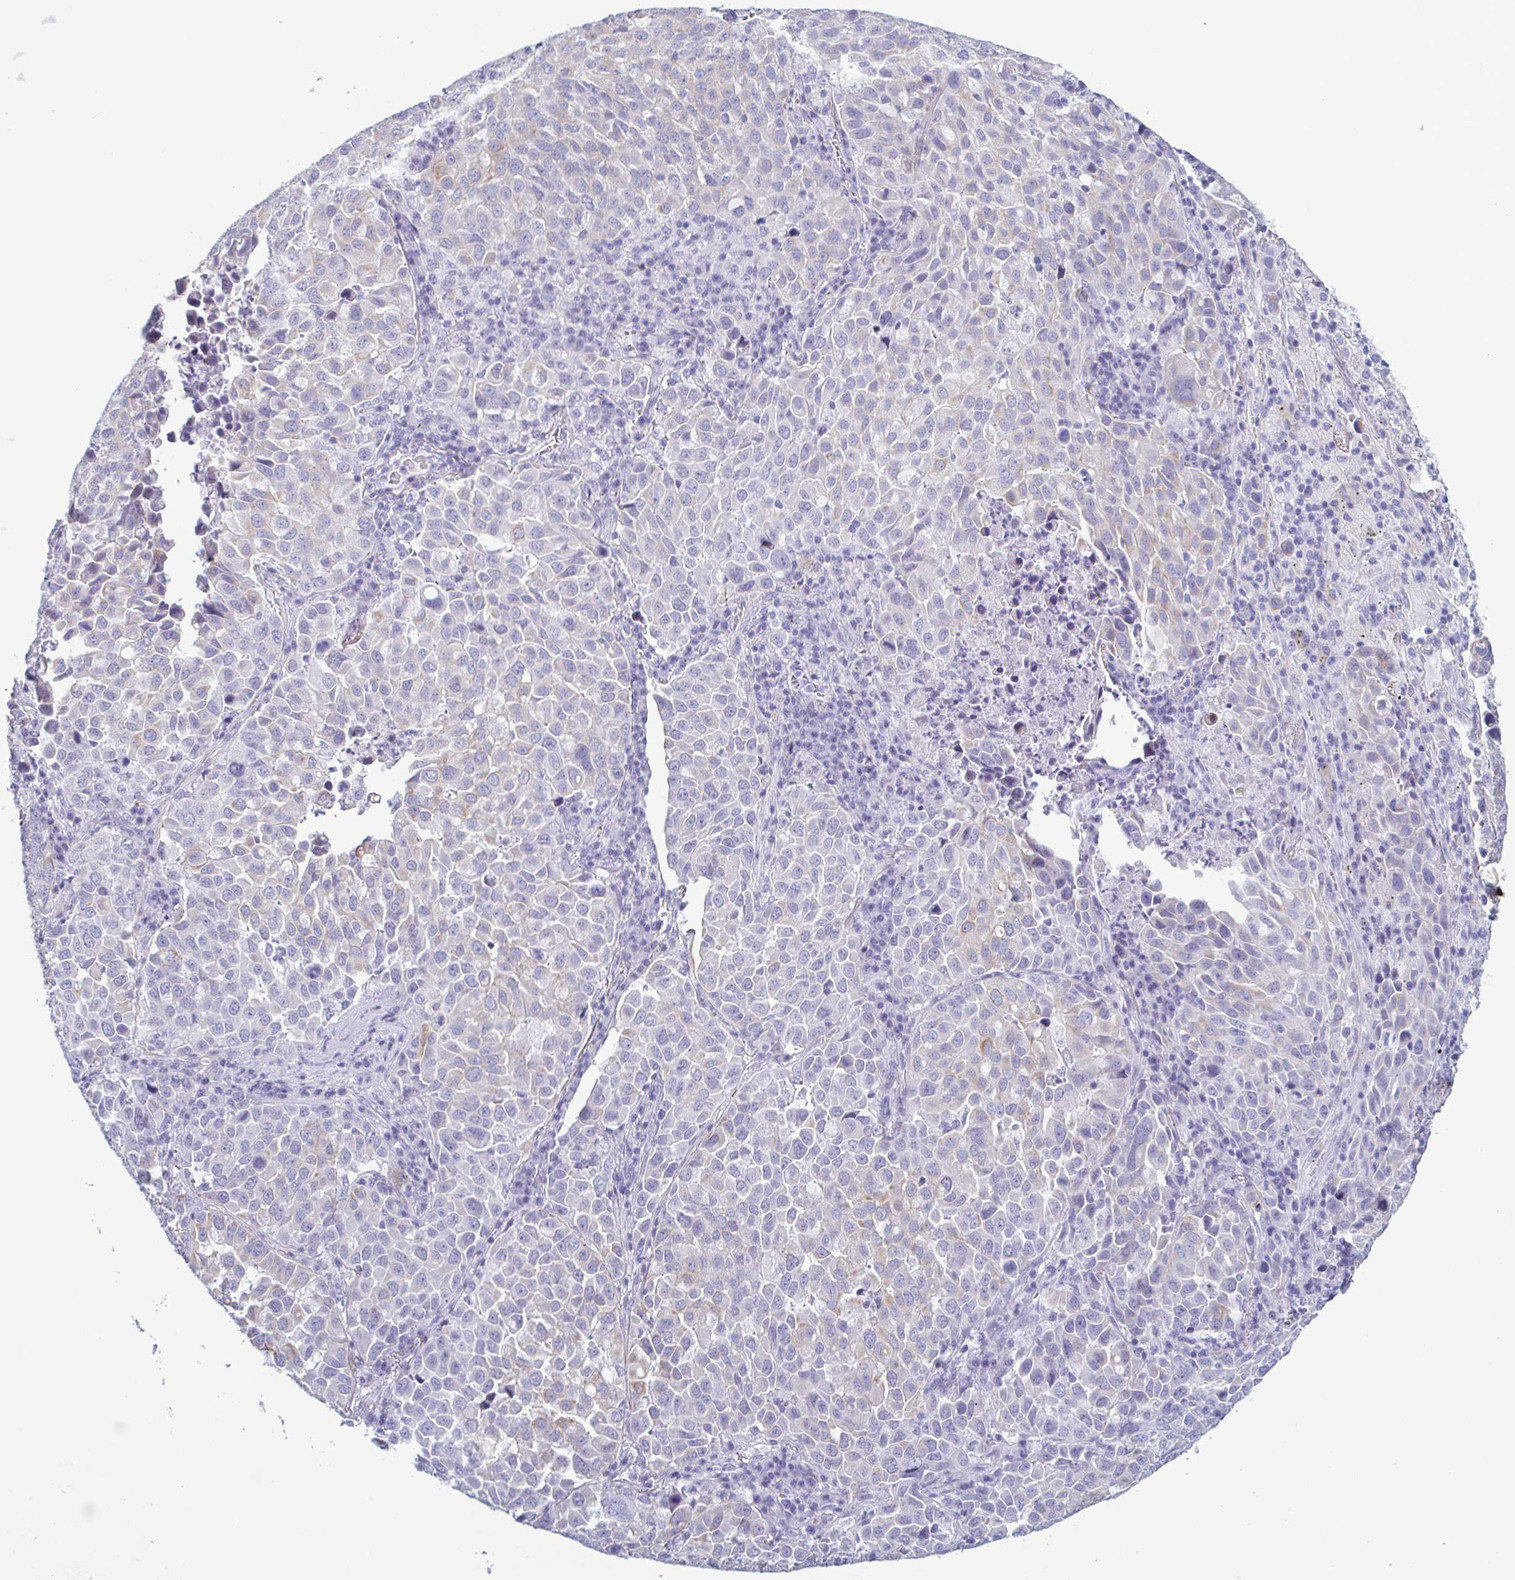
{"staining": {"intensity": "negative", "quantity": "none", "location": "none"}, "tissue": "lung cancer", "cell_type": "Tumor cells", "image_type": "cancer", "snomed": [{"axis": "morphology", "description": "Adenocarcinoma, NOS"}, {"axis": "morphology", "description": "Adenocarcinoma, metastatic, NOS"}, {"axis": "topography", "description": "Lymph node"}, {"axis": "topography", "description": "Lung"}], "caption": "There is no significant positivity in tumor cells of lung cancer (metastatic adenocarcinoma).", "gene": "KRT10", "patient": {"sex": "female", "age": 65}}